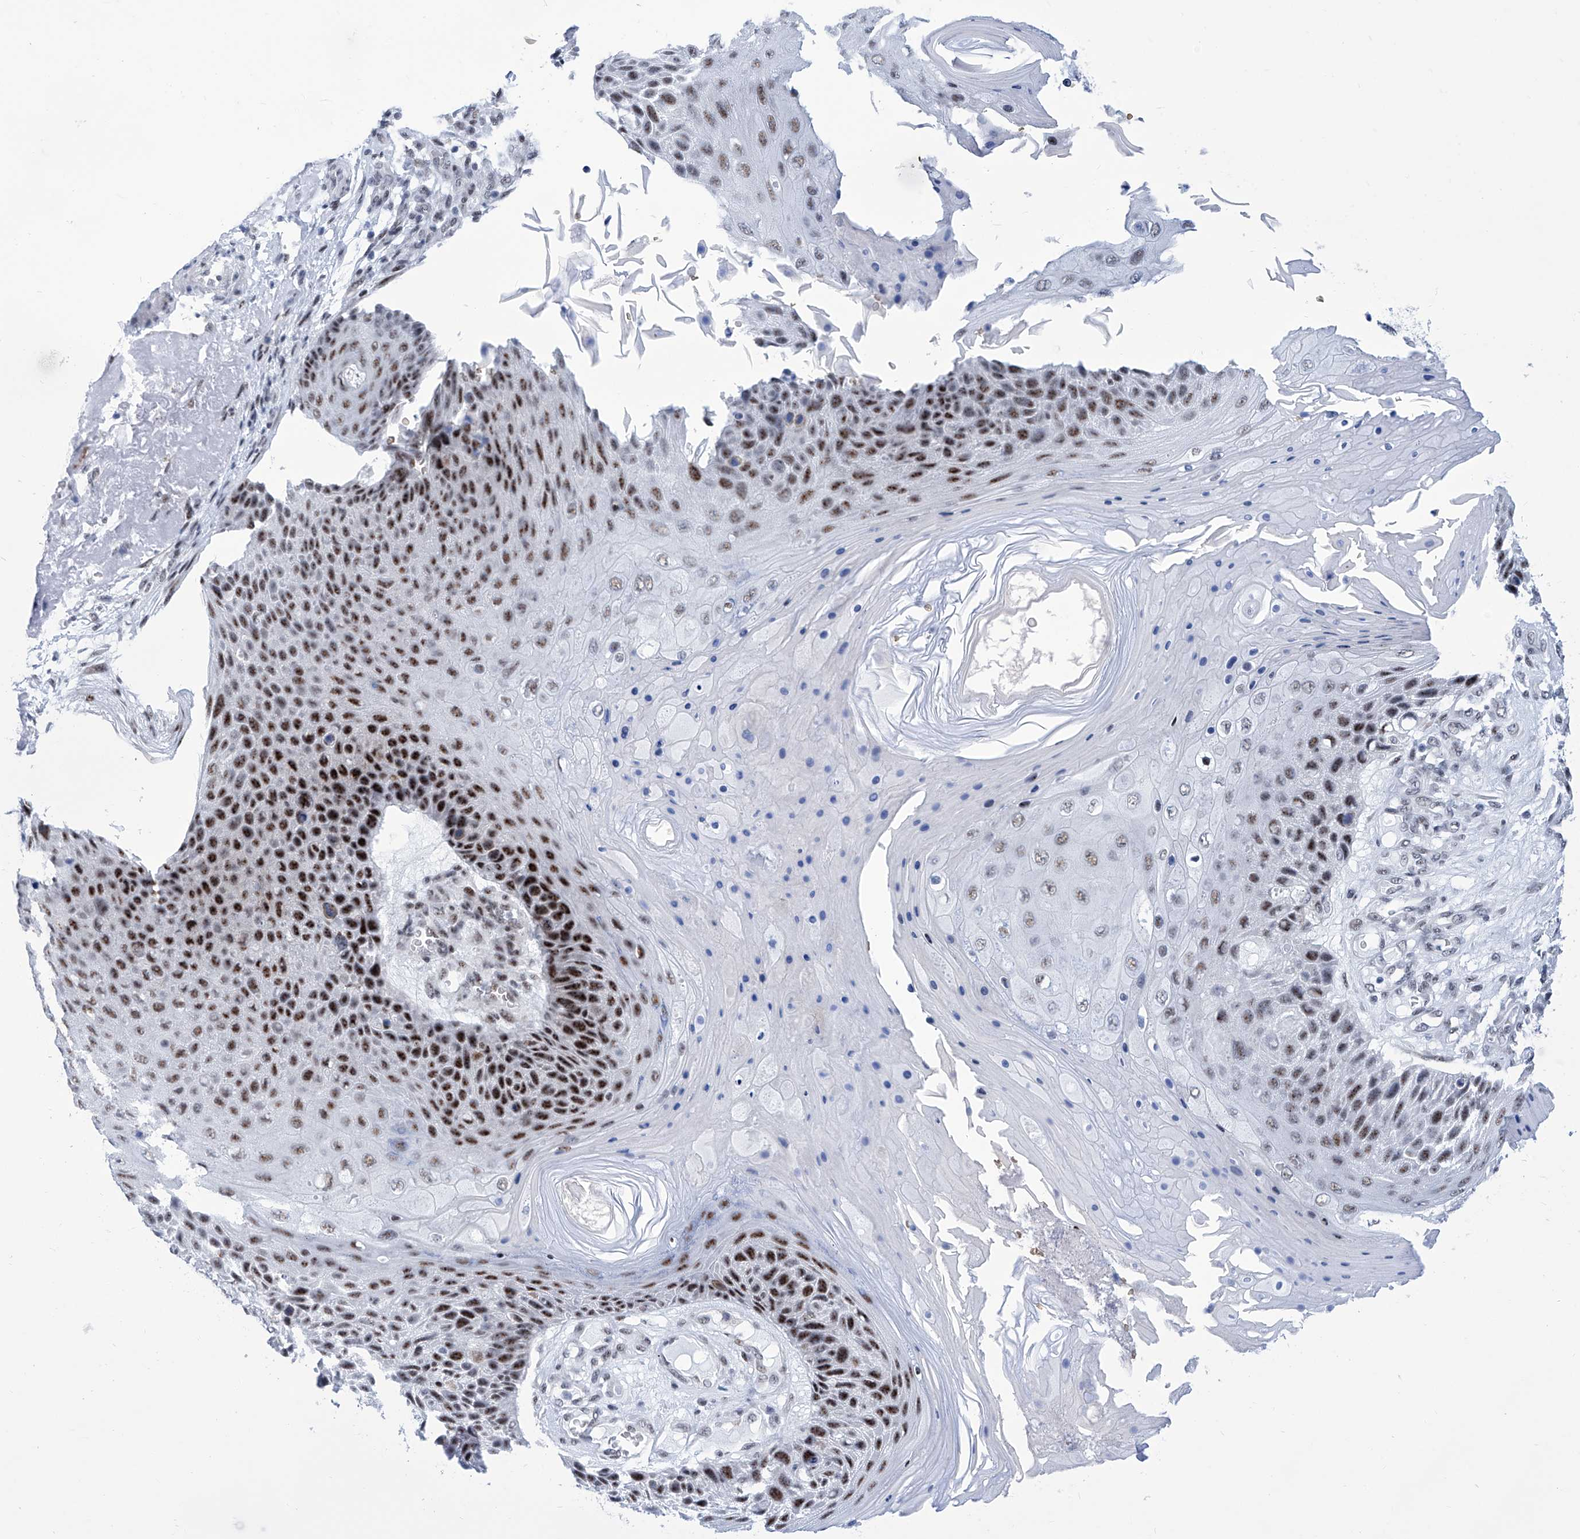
{"staining": {"intensity": "strong", "quantity": "25%-75%", "location": "nuclear"}, "tissue": "skin cancer", "cell_type": "Tumor cells", "image_type": "cancer", "snomed": [{"axis": "morphology", "description": "Squamous cell carcinoma, NOS"}, {"axis": "topography", "description": "Skin"}], "caption": "Brown immunohistochemical staining in skin squamous cell carcinoma displays strong nuclear positivity in approximately 25%-75% of tumor cells.", "gene": "SART1", "patient": {"sex": "female", "age": 88}}